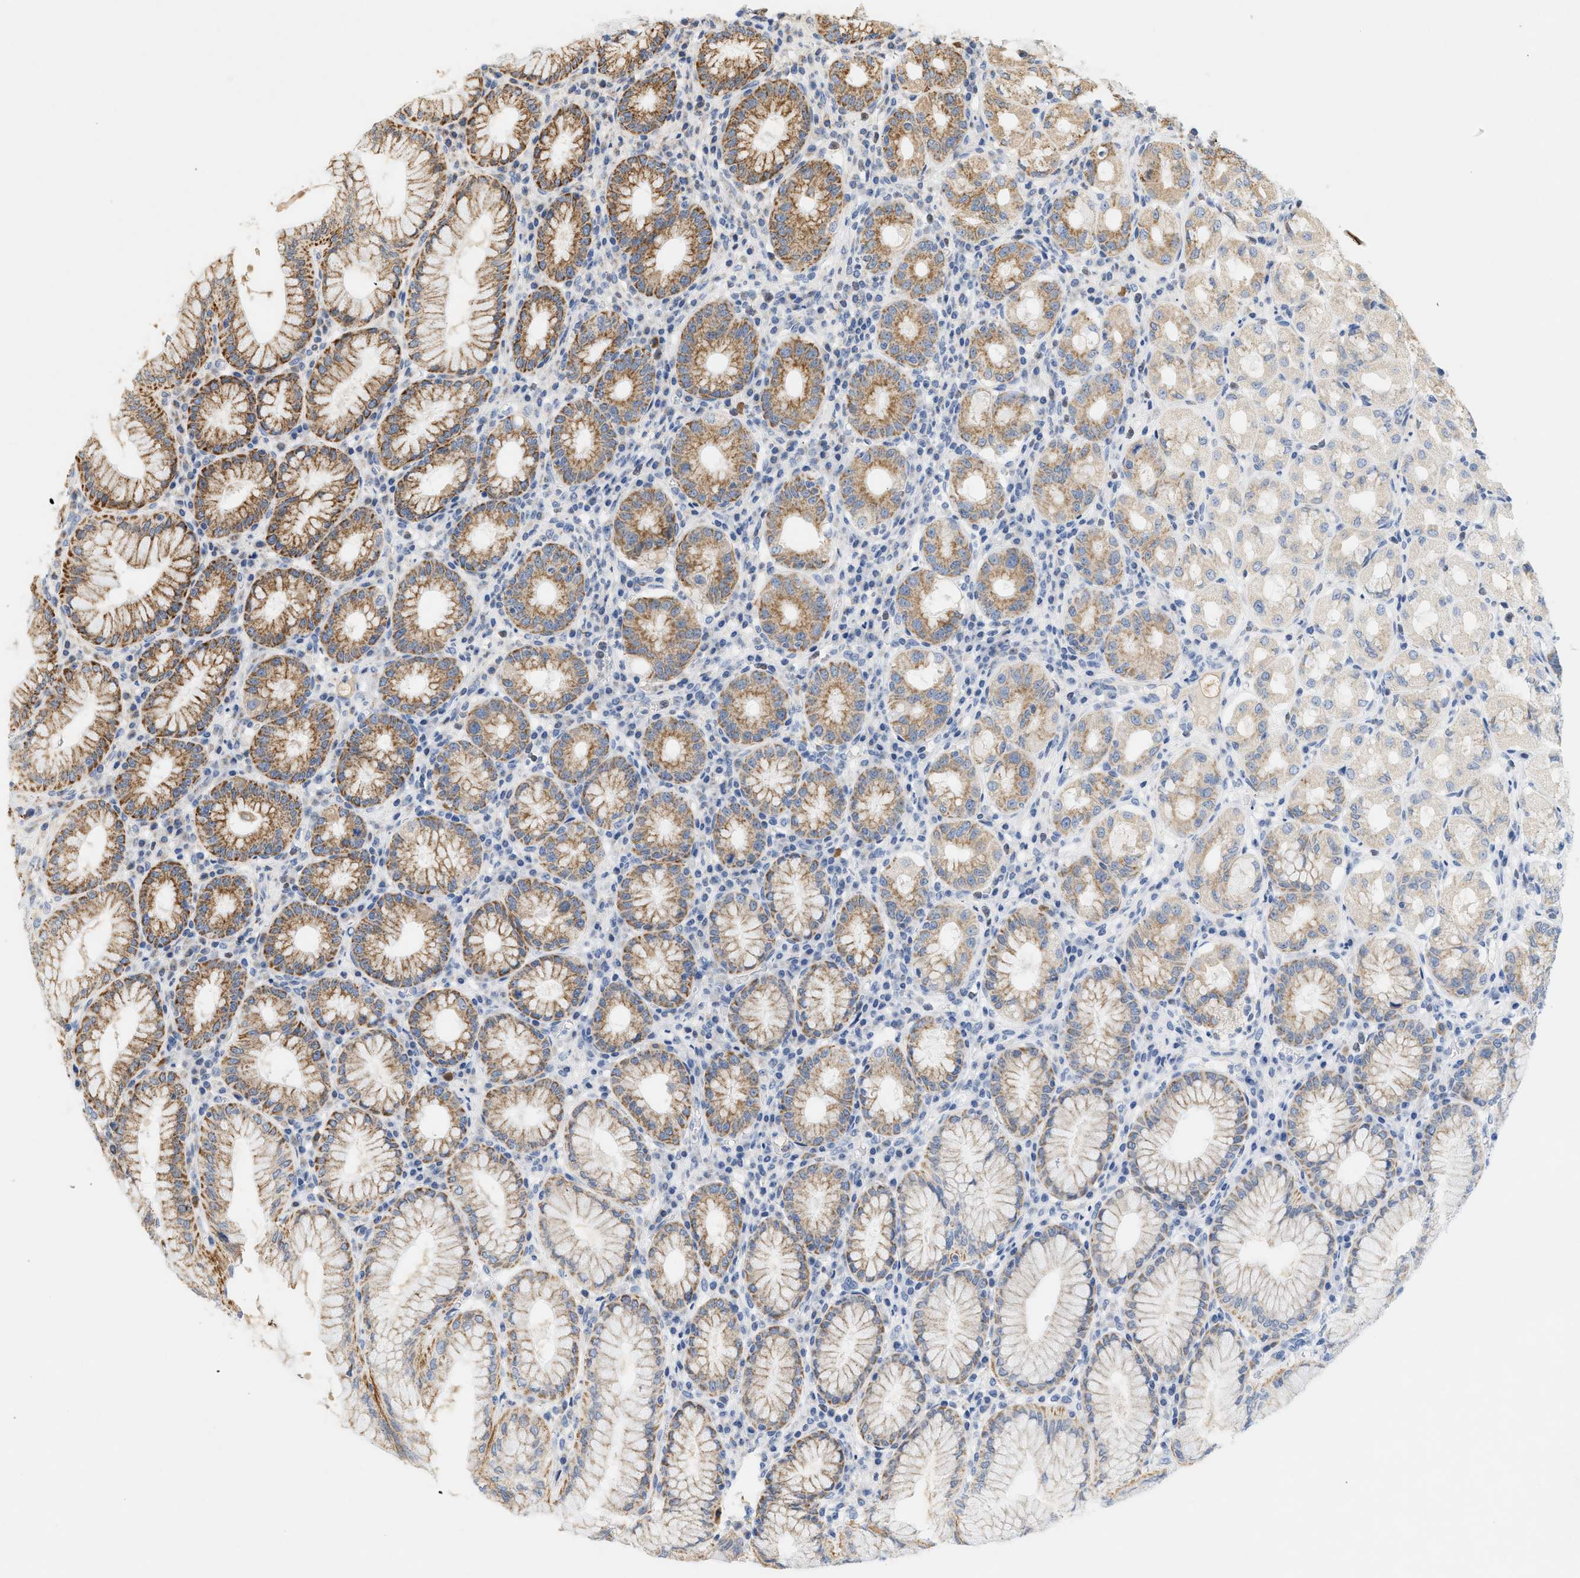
{"staining": {"intensity": "moderate", "quantity": ">75%", "location": "cytoplasmic/membranous"}, "tissue": "stomach", "cell_type": "Glandular cells", "image_type": "normal", "snomed": [{"axis": "morphology", "description": "Normal tissue, NOS"}, {"axis": "topography", "description": "Stomach"}, {"axis": "topography", "description": "Stomach, lower"}], "caption": "Brown immunohistochemical staining in unremarkable stomach reveals moderate cytoplasmic/membranous positivity in approximately >75% of glandular cells.", "gene": "MCU", "patient": {"sex": "female", "age": 56}}